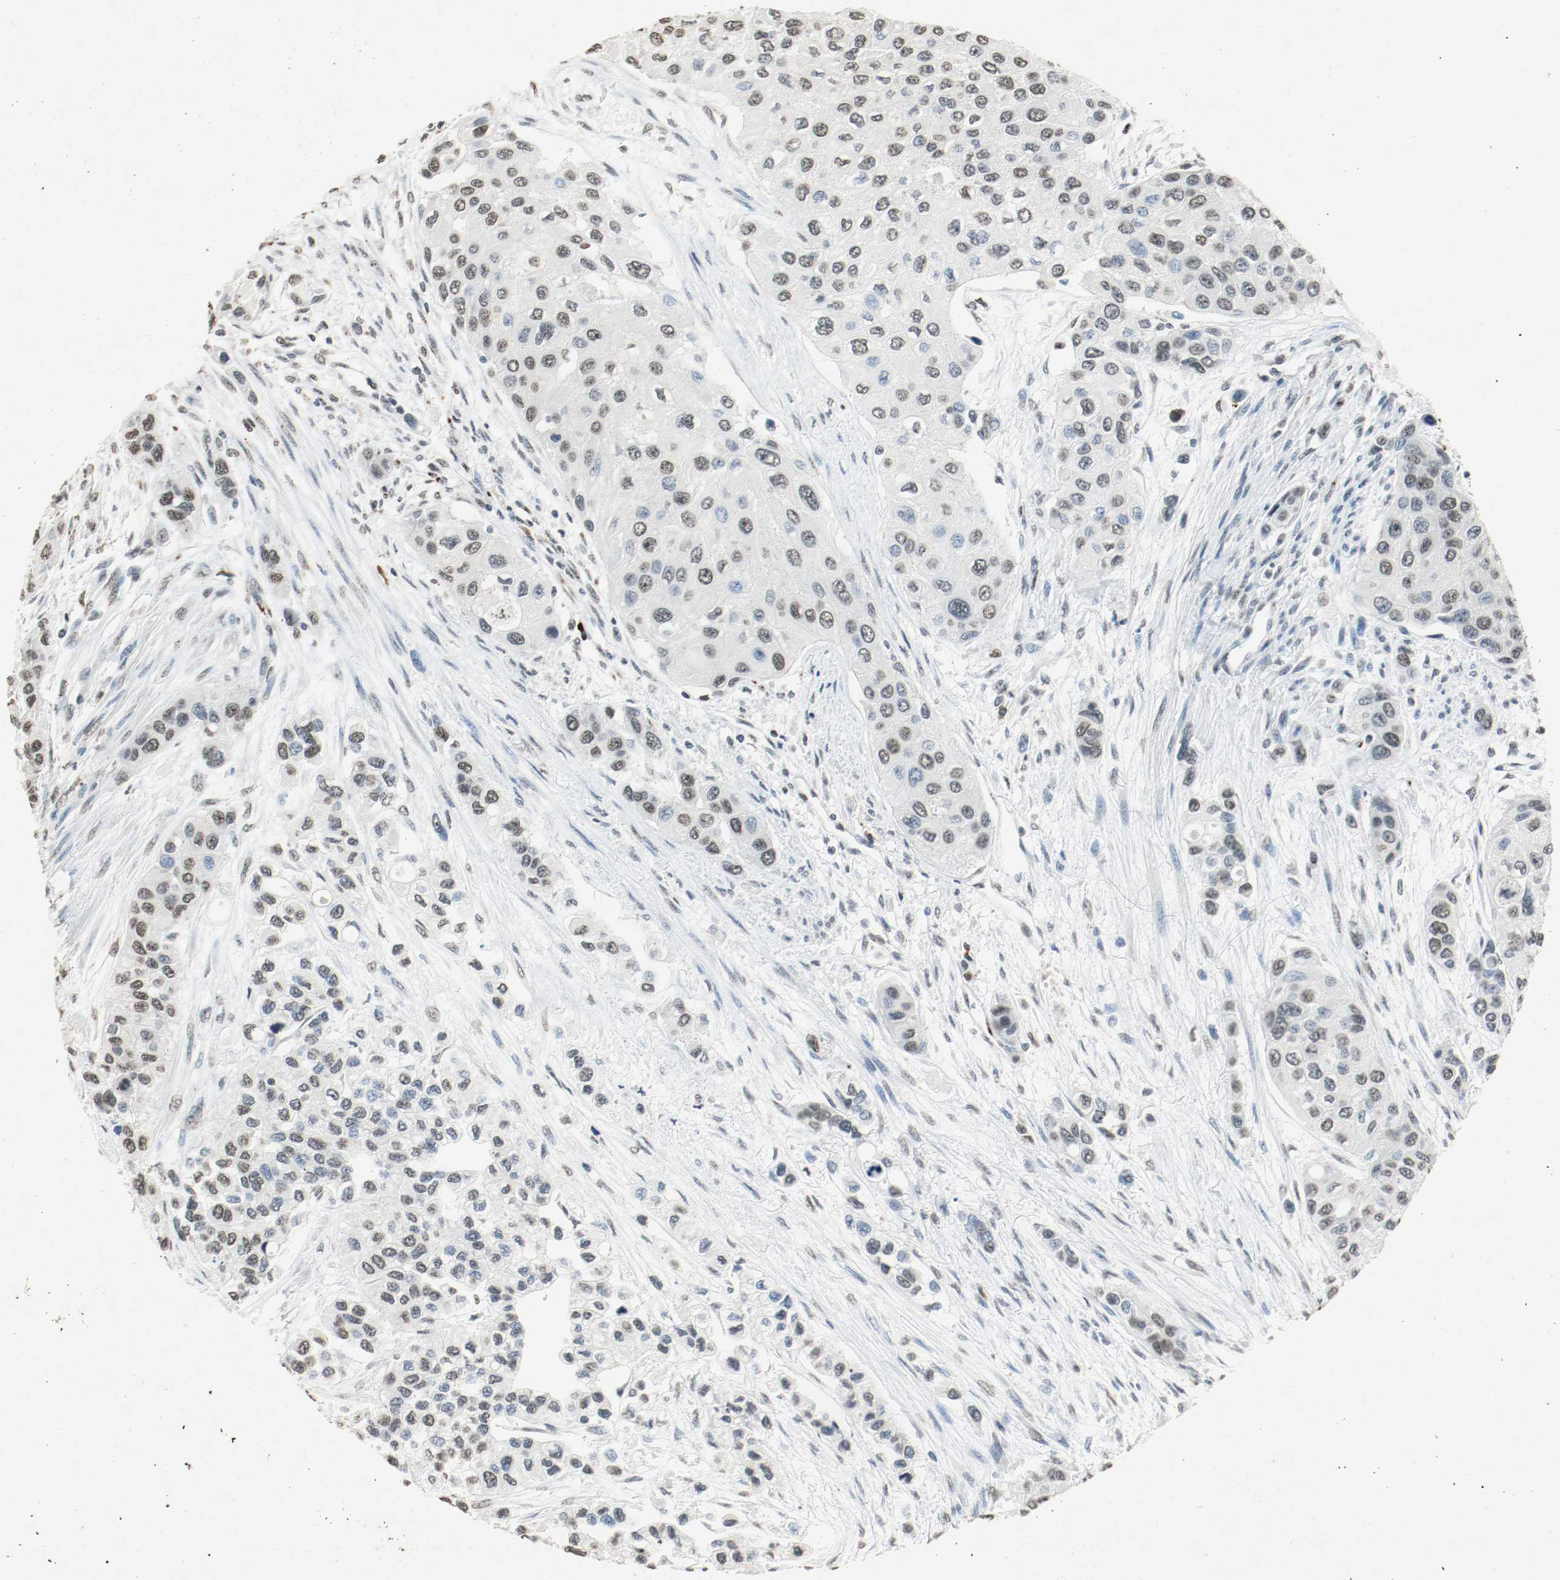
{"staining": {"intensity": "moderate", "quantity": ">75%", "location": "nuclear"}, "tissue": "urothelial cancer", "cell_type": "Tumor cells", "image_type": "cancer", "snomed": [{"axis": "morphology", "description": "Urothelial carcinoma, High grade"}, {"axis": "topography", "description": "Urinary bladder"}], "caption": "Brown immunohistochemical staining in urothelial cancer reveals moderate nuclear positivity in about >75% of tumor cells. (DAB (3,3'-diaminobenzidine) = brown stain, brightfield microscopy at high magnification).", "gene": "DNMT1", "patient": {"sex": "female", "age": 56}}